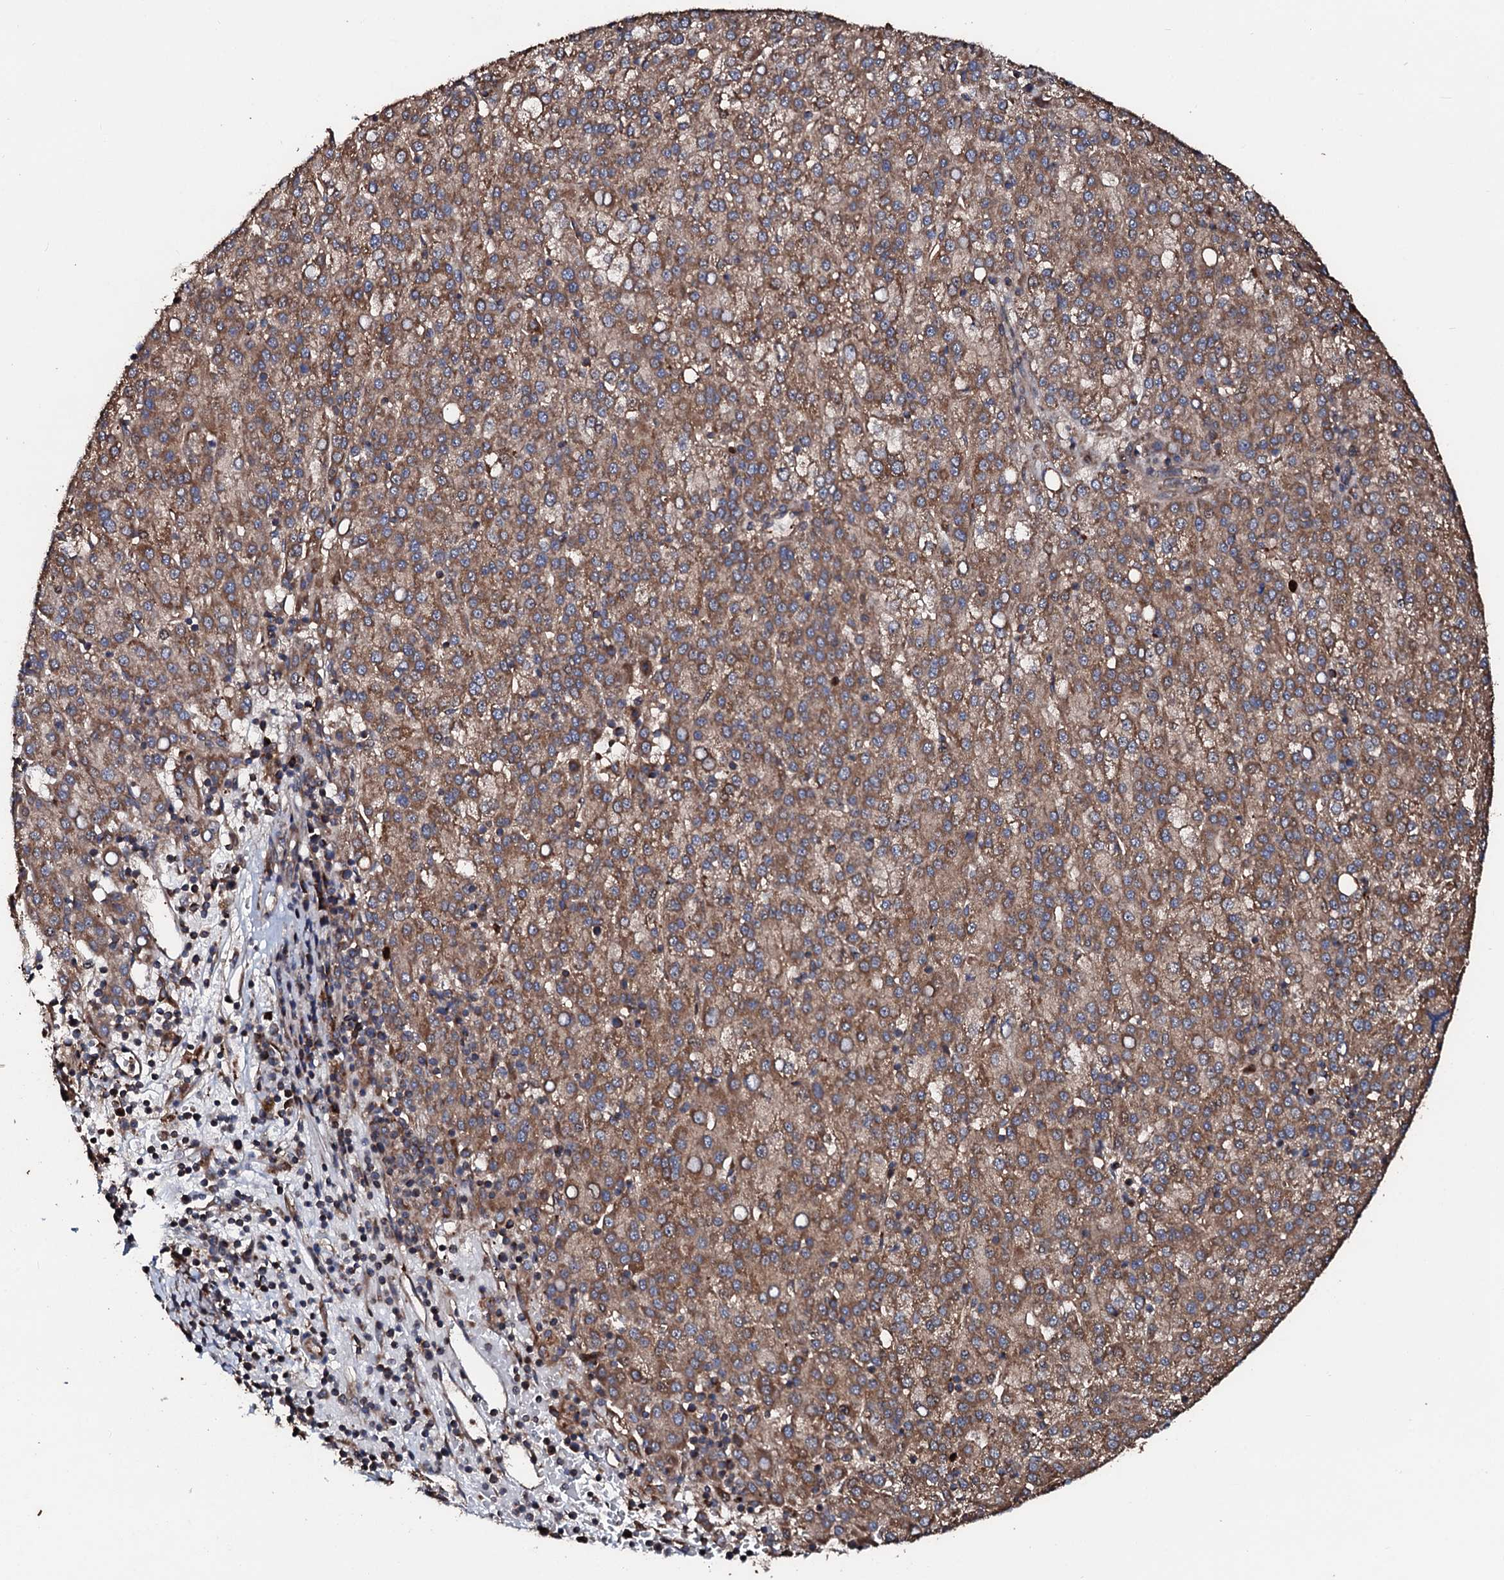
{"staining": {"intensity": "moderate", "quantity": ">75%", "location": "cytoplasmic/membranous"}, "tissue": "liver cancer", "cell_type": "Tumor cells", "image_type": "cancer", "snomed": [{"axis": "morphology", "description": "Carcinoma, Hepatocellular, NOS"}, {"axis": "topography", "description": "Liver"}], "caption": "Liver hepatocellular carcinoma was stained to show a protein in brown. There is medium levels of moderate cytoplasmic/membranous expression in about >75% of tumor cells.", "gene": "SDHAF2", "patient": {"sex": "female", "age": 58}}